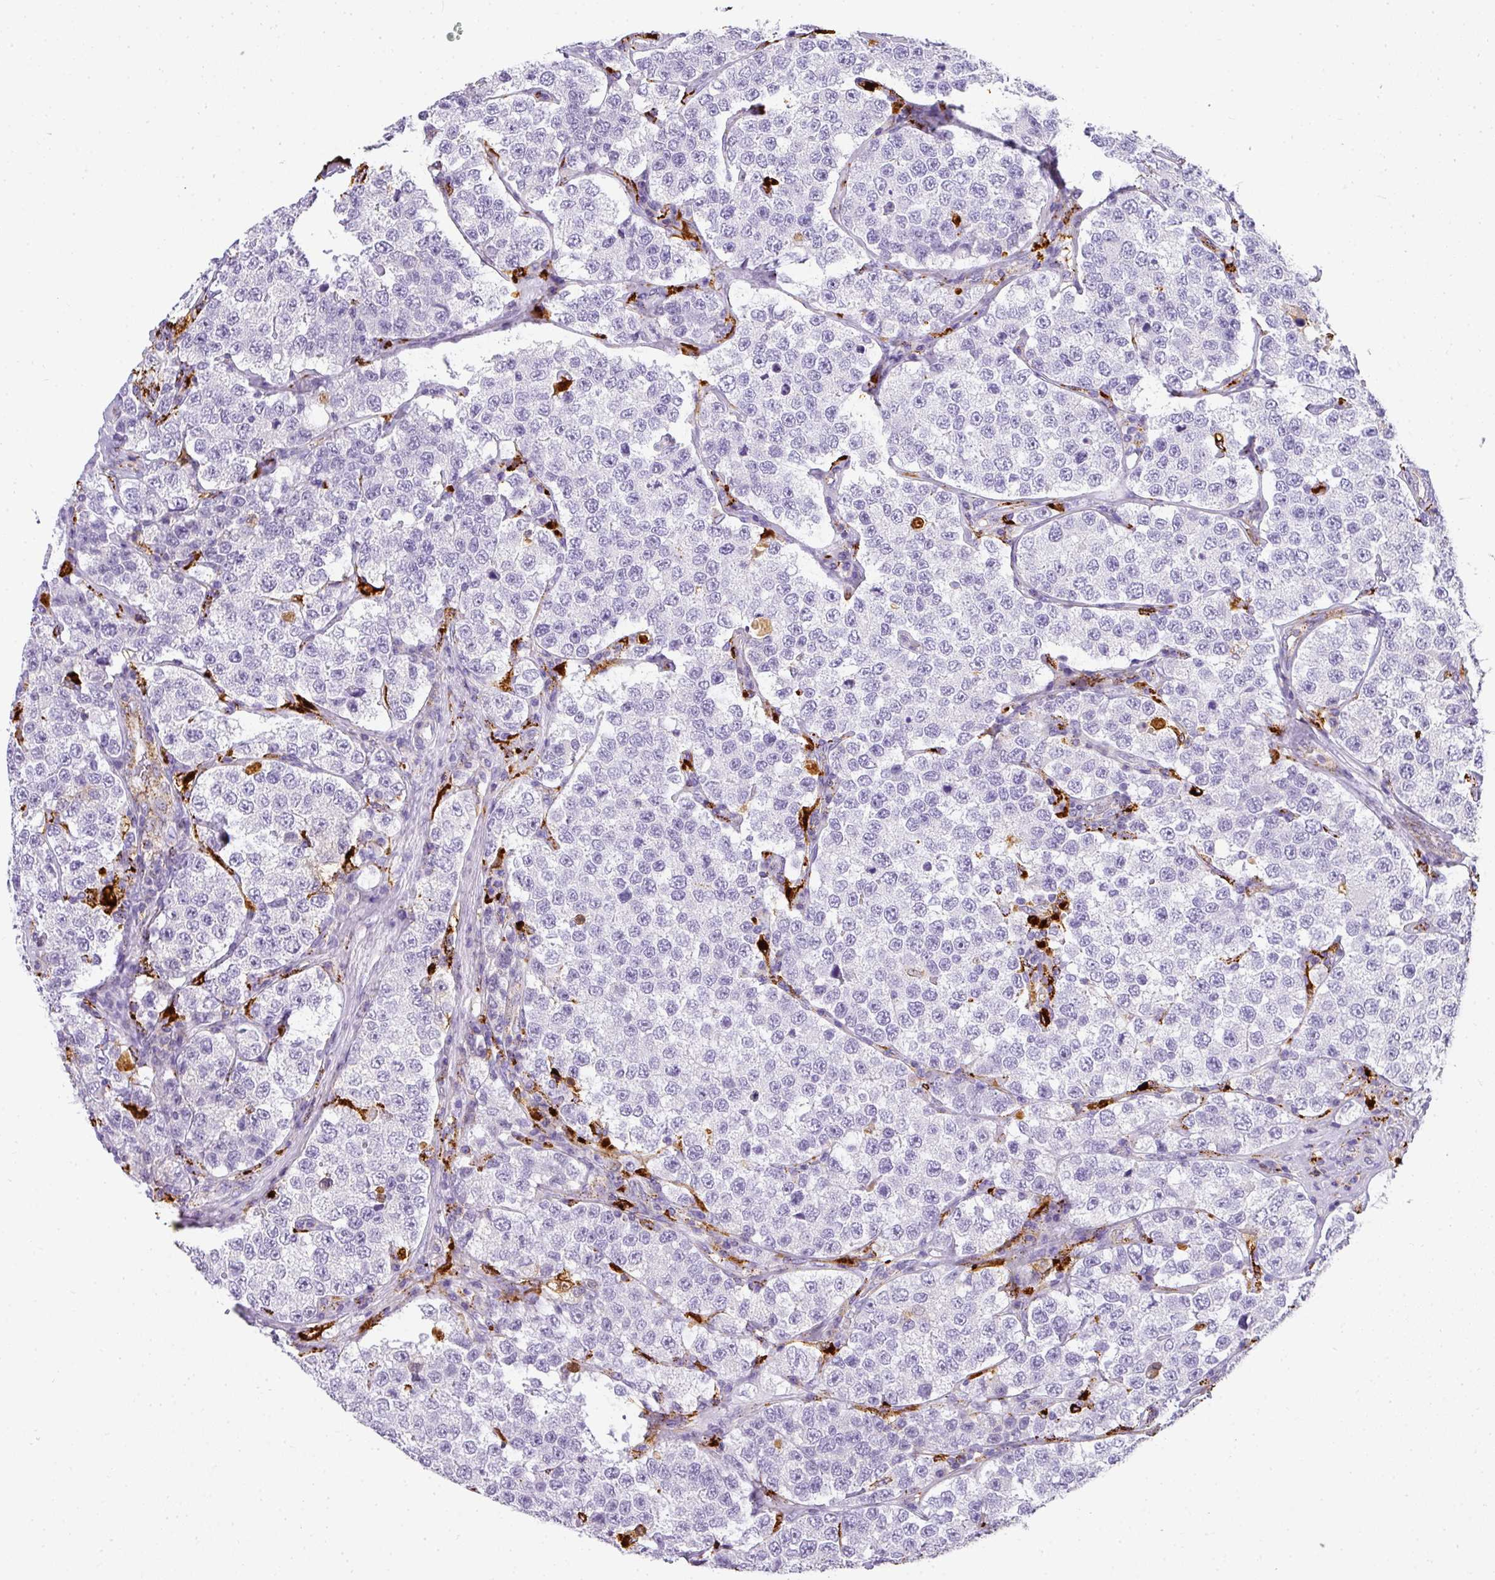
{"staining": {"intensity": "negative", "quantity": "none", "location": "none"}, "tissue": "testis cancer", "cell_type": "Tumor cells", "image_type": "cancer", "snomed": [{"axis": "morphology", "description": "Seminoma, NOS"}, {"axis": "topography", "description": "Testis"}], "caption": "There is no significant expression in tumor cells of testis cancer.", "gene": "MMACHC", "patient": {"sex": "male", "age": 34}}